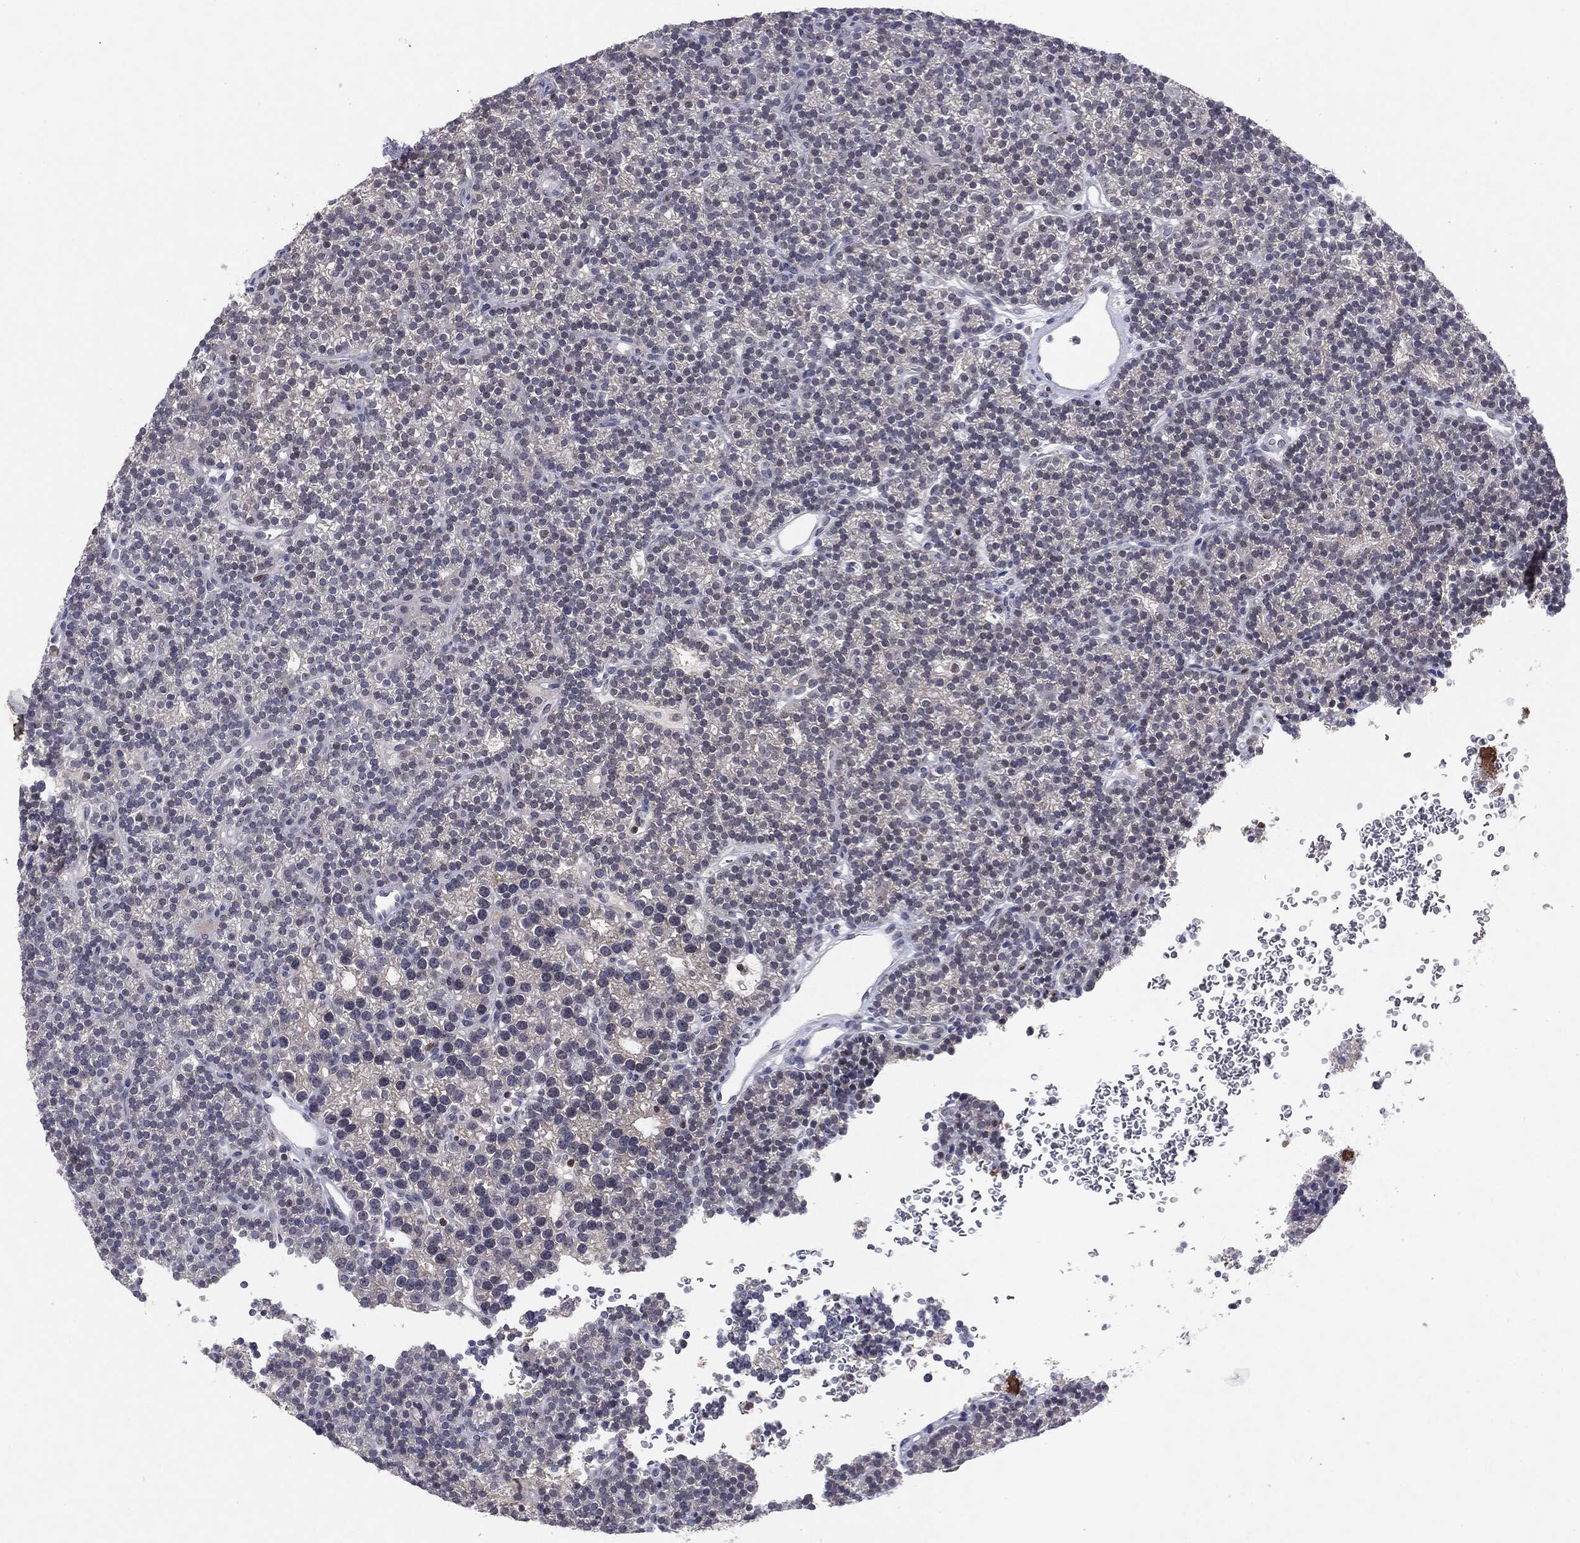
{"staining": {"intensity": "negative", "quantity": "none", "location": "none"}, "tissue": "parathyroid gland", "cell_type": "Glandular cells", "image_type": "normal", "snomed": [{"axis": "morphology", "description": "Normal tissue, NOS"}, {"axis": "topography", "description": "Parathyroid gland"}], "caption": "This is an immunohistochemistry (IHC) photomicrograph of benign human parathyroid gland. There is no expression in glandular cells.", "gene": "KIF2C", "patient": {"sex": "female", "age": 42}}